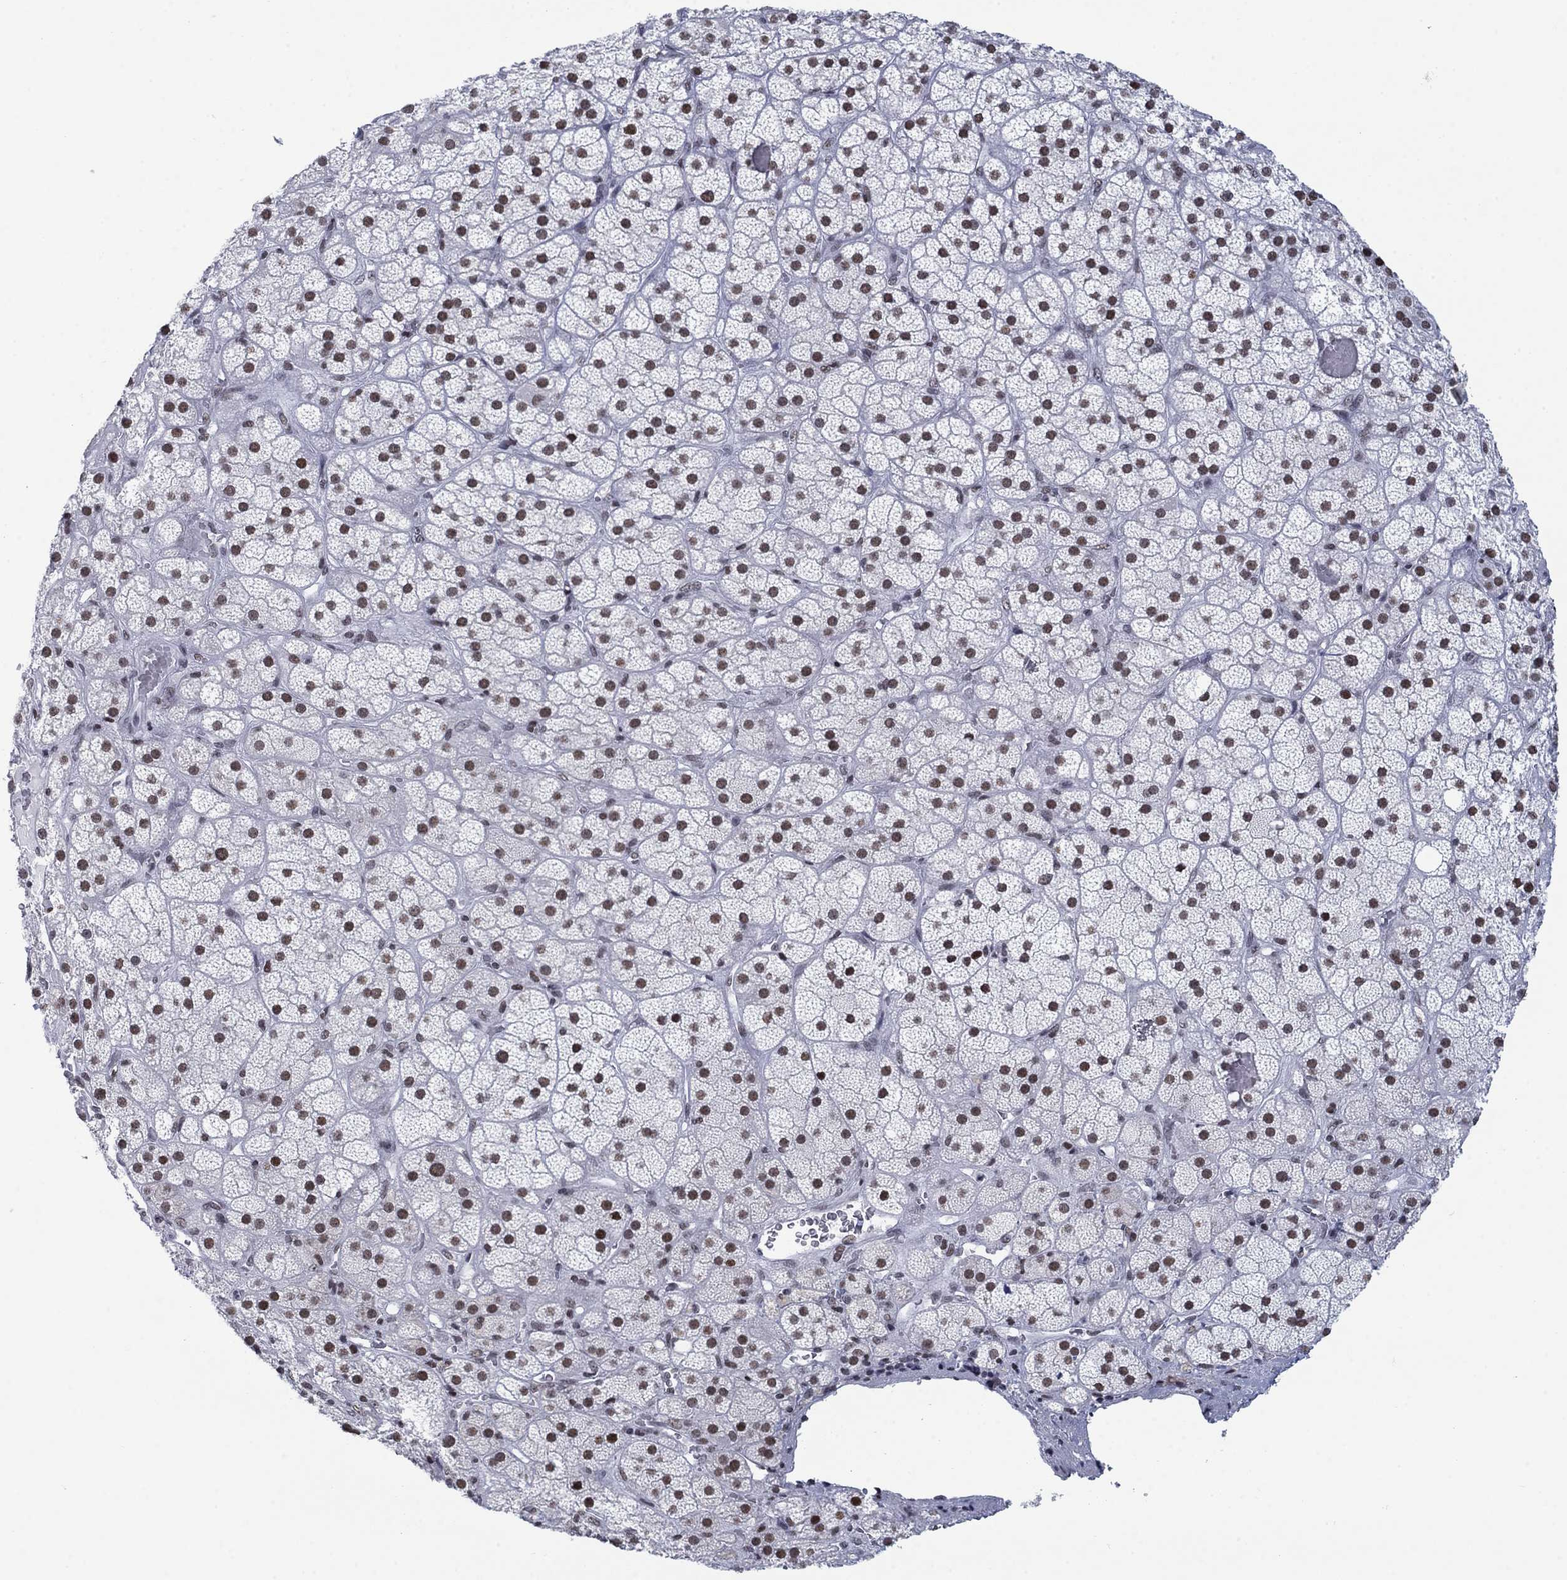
{"staining": {"intensity": "moderate", "quantity": ">75%", "location": "nuclear"}, "tissue": "adrenal gland", "cell_type": "Glandular cells", "image_type": "normal", "snomed": [{"axis": "morphology", "description": "Normal tissue, NOS"}, {"axis": "topography", "description": "Adrenal gland"}], "caption": "A high-resolution image shows IHC staining of normal adrenal gland, which shows moderate nuclear expression in approximately >75% of glandular cells. Nuclei are stained in blue.", "gene": "NPAS3", "patient": {"sex": "male", "age": 57}}